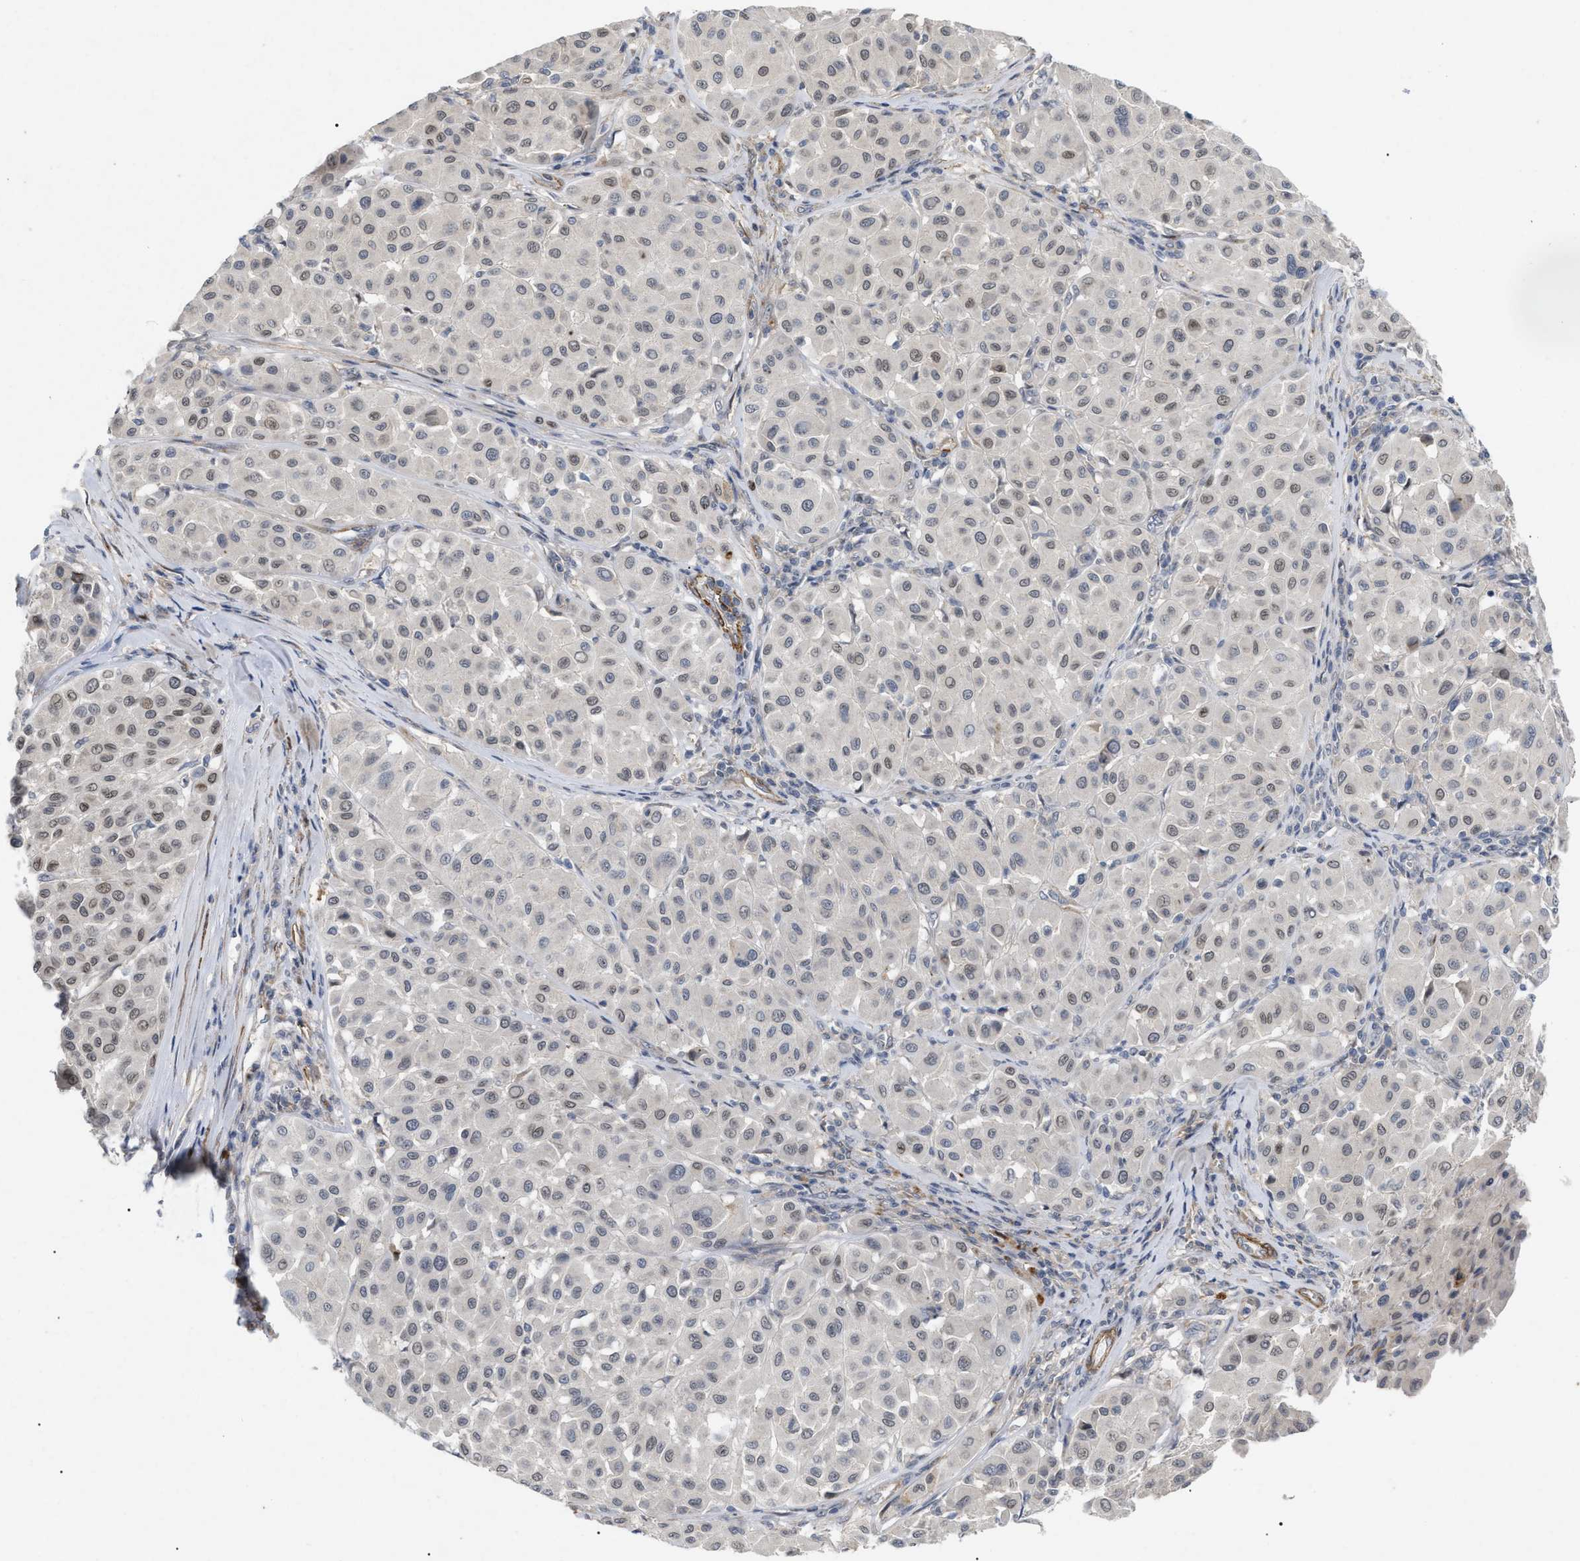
{"staining": {"intensity": "weak", "quantity": ">75%", "location": "nuclear"}, "tissue": "melanoma", "cell_type": "Tumor cells", "image_type": "cancer", "snomed": [{"axis": "morphology", "description": "Malignant melanoma, Metastatic site"}, {"axis": "topography", "description": "Soft tissue"}], "caption": "Protein positivity by IHC shows weak nuclear expression in approximately >75% of tumor cells in malignant melanoma (metastatic site). The protein is shown in brown color, while the nuclei are stained blue.", "gene": "ST6GALNAC6", "patient": {"sex": "male", "age": 41}}